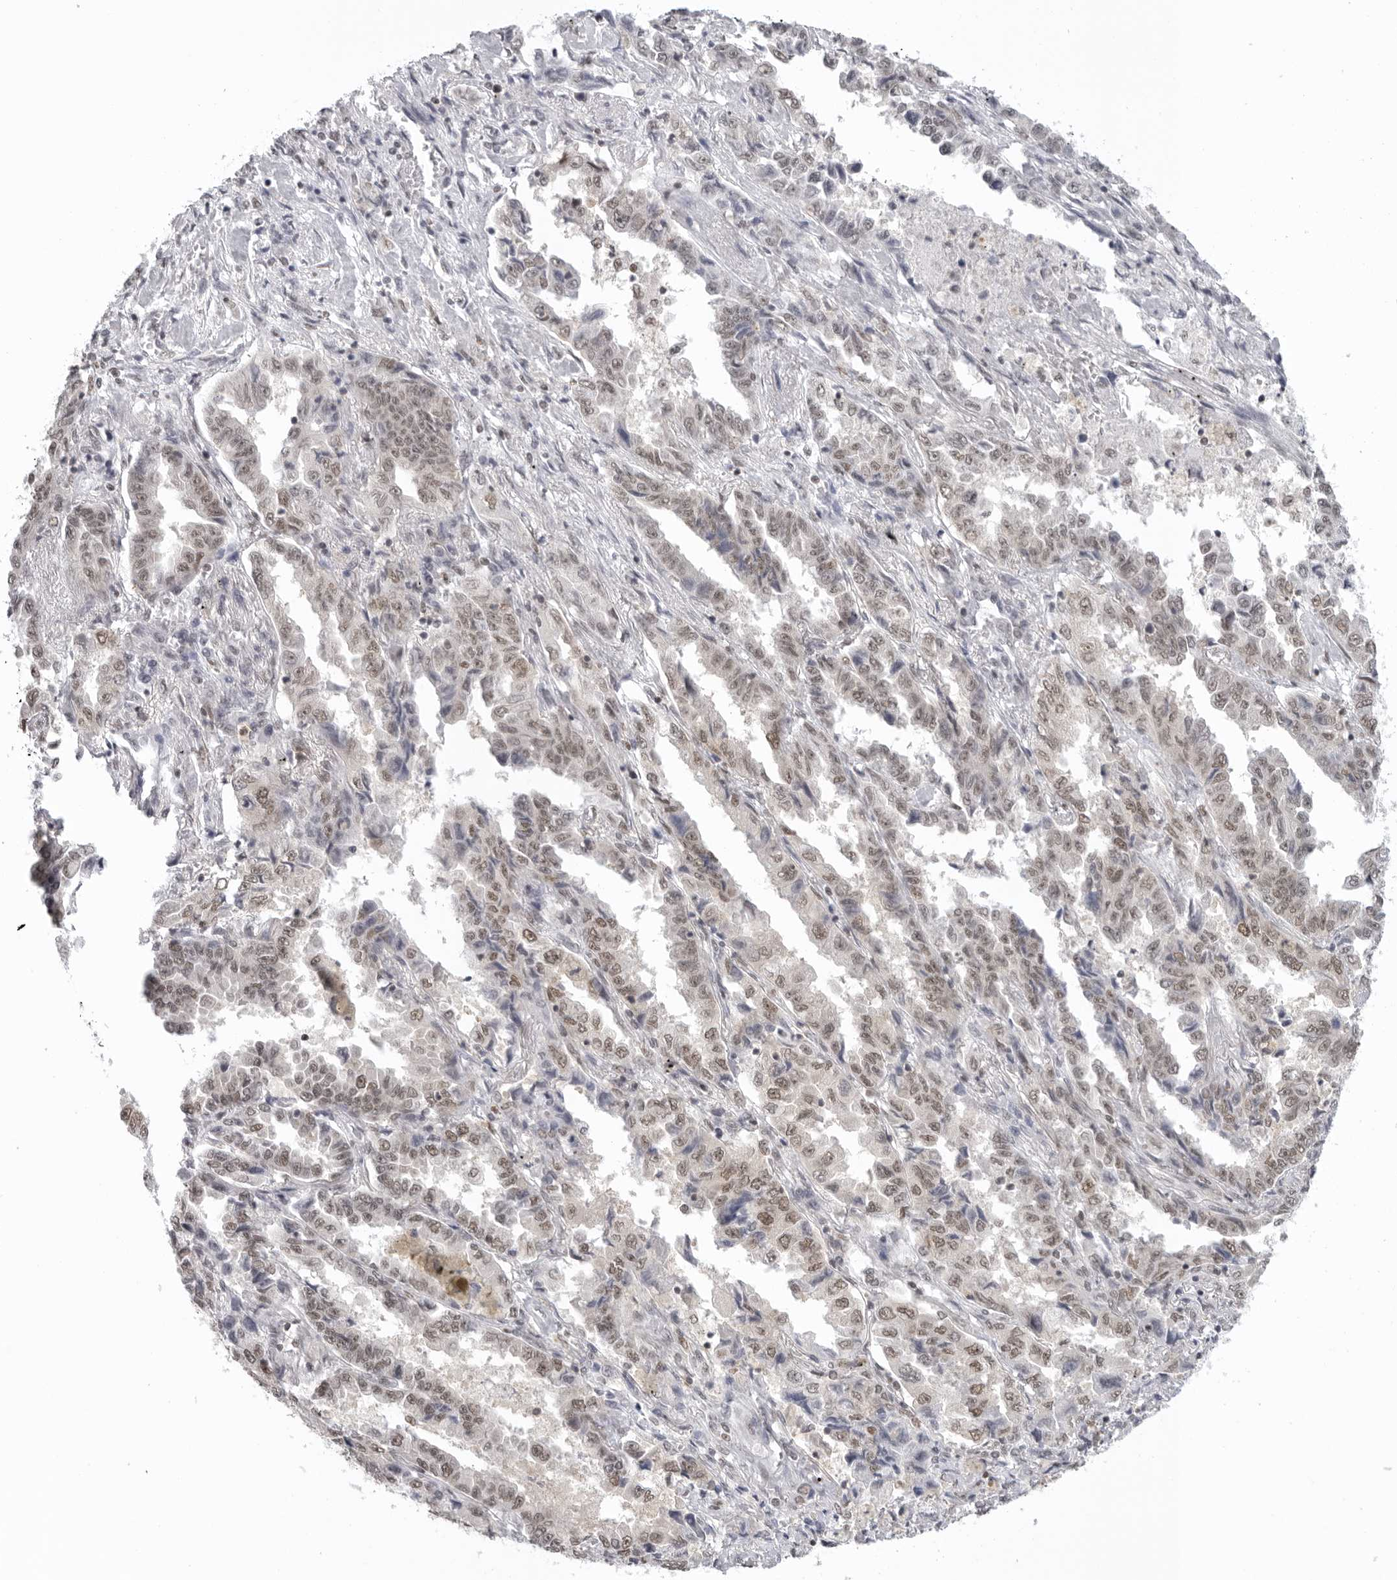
{"staining": {"intensity": "weak", "quantity": ">75%", "location": "nuclear"}, "tissue": "lung cancer", "cell_type": "Tumor cells", "image_type": "cancer", "snomed": [{"axis": "morphology", "description": "Adenocarcinoma, NOS"}, {"axis": "topography", "description": "Lung"}], "caption": "The immunohistochemical stain highlights weak nuclear positivity in tumor cells of adenocarcinoma (lung) tissue. Immunohistochemistry stains the protein in brown and the nuclei are stained blue.", "gene": "RPA2", "patient": {"sex": "female", "age": 51}}